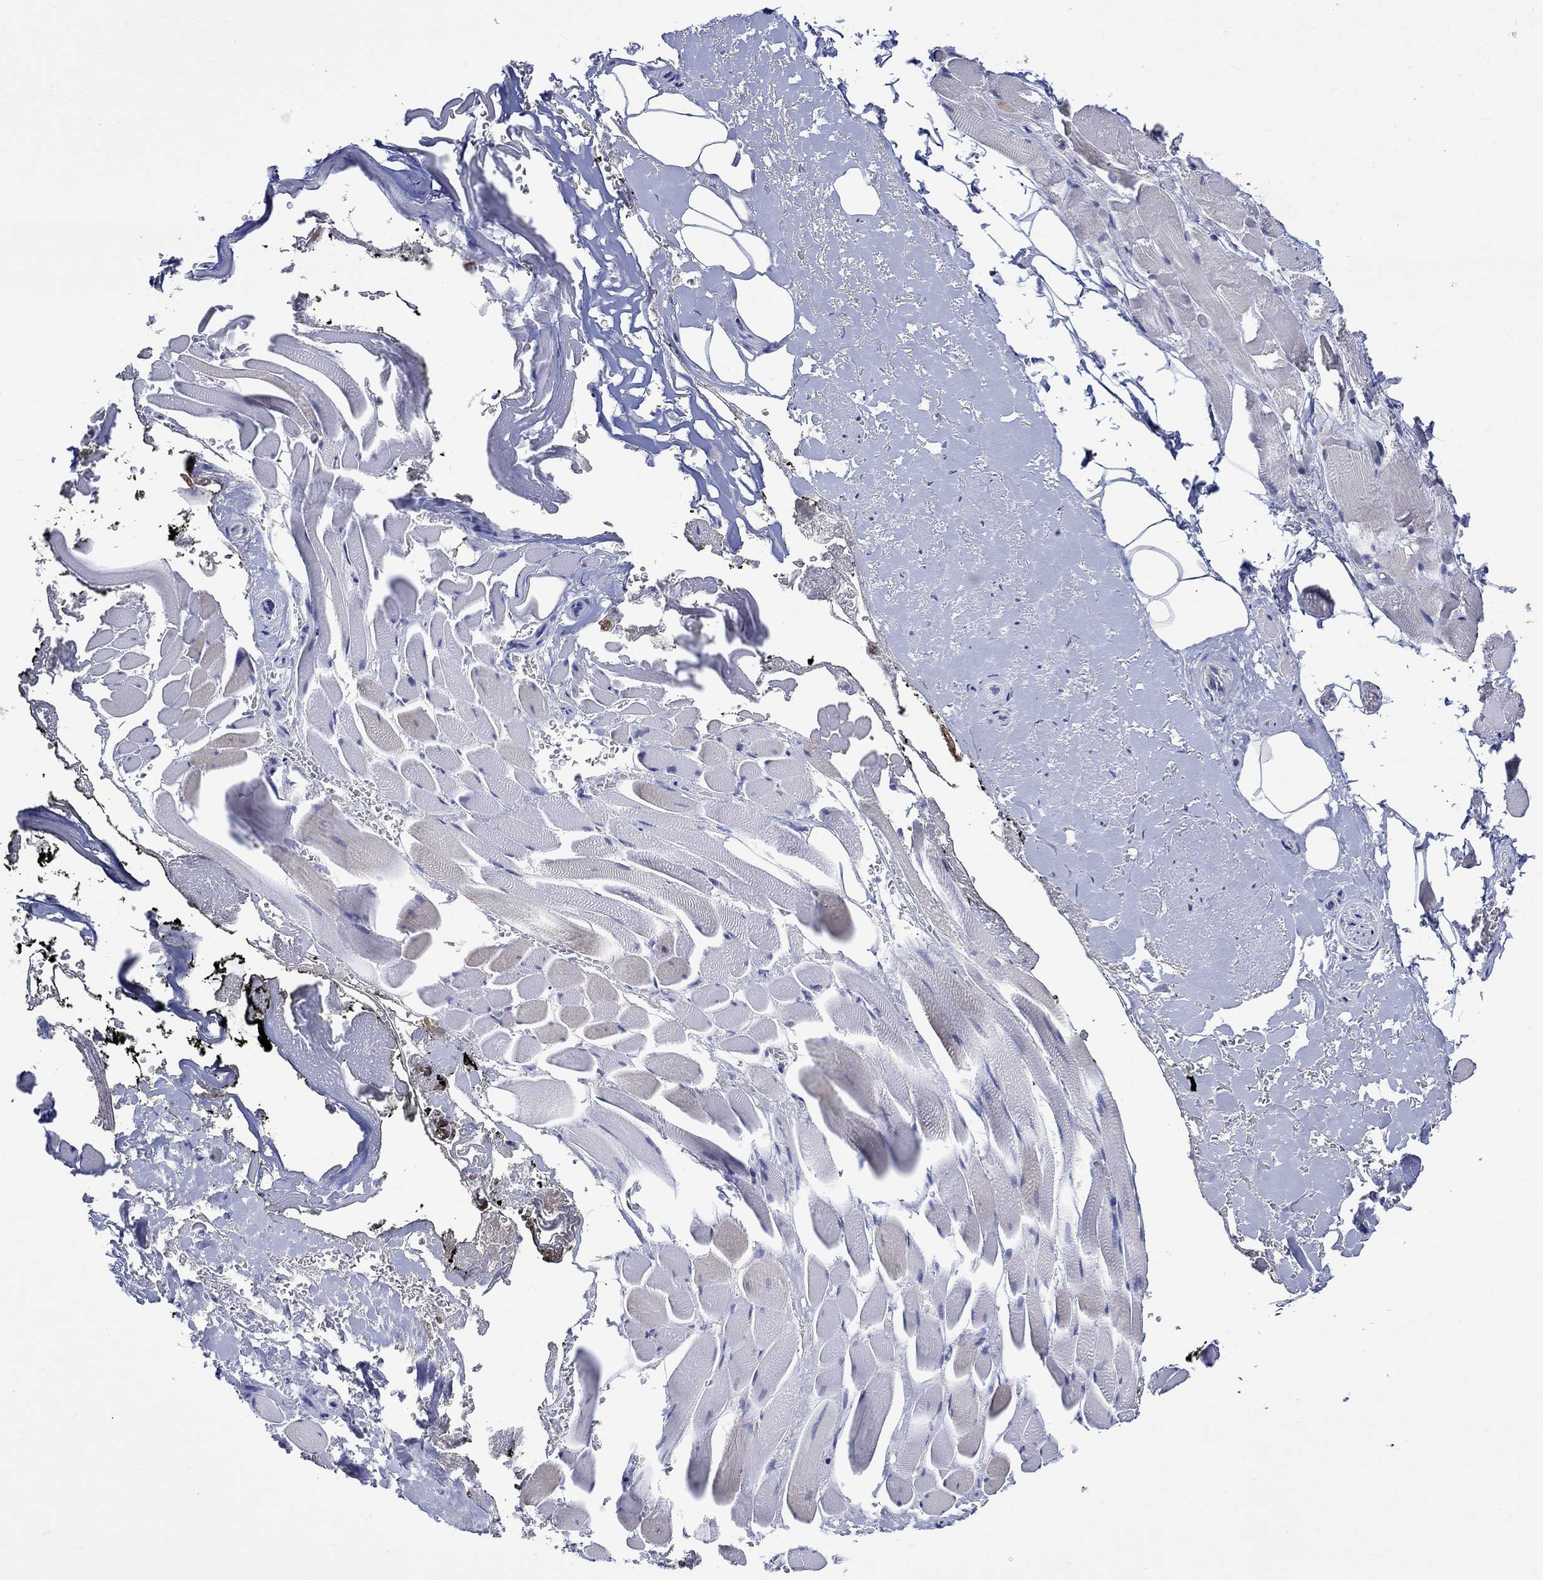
{"staining": {"intensity": "negative", "quantity": "none", "location": "none"}, "tissue": "adipose tissue", "cell_type": "Adipocytes", "image_type": "normal", "snomed": [{"axis": "morphology", "description": "Normal tissue, NOS"}, {"axis": "topography", "description": "Anal"}, {"axis": "topography", "description": "Peripheral nerve tissue"}], "caption": "The micrograph reveals no staining of adipocytes in unremarkable adipose tissue.", "gene": "E2F8", "patient": {"sex": "male", "age": 53}}